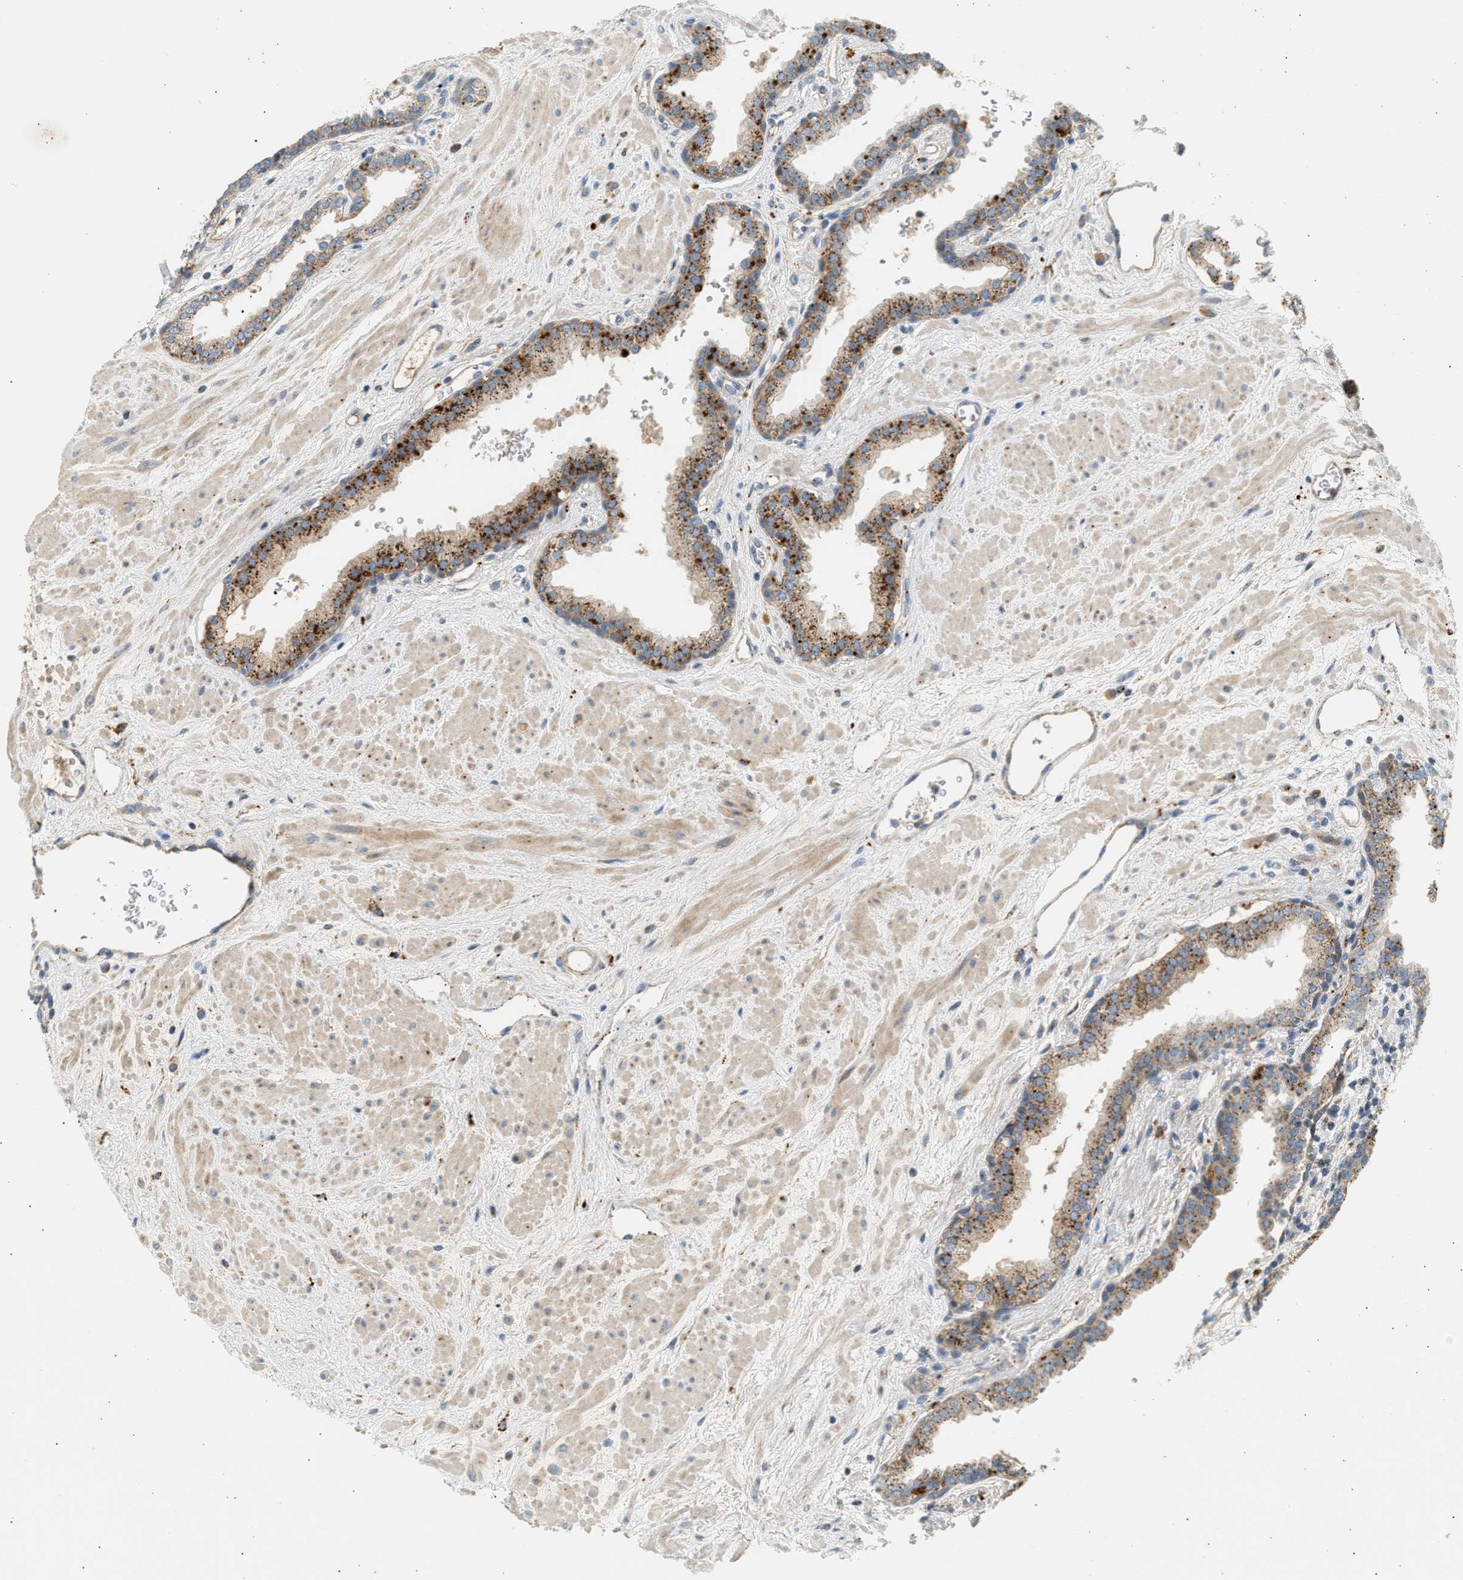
{"staining": {"intensity": "moderate", "quantity": ">75%", "location": "cytoplasmic/membranous"}, "tissue": "prostate", "cell_type": "Glandular cells", "image_type": "normal", "snomed": [{"axis": "morphology", "description": "Normal tissue, NOS"}, {"axis": "topography", "description": "Prostate"}], "caption": "The histopathology image demonstrates staining of unremarkable prostate, revealing moderate cytoplasmic/membranous protein positivity (brown color) within glandular cells.", "gene": "ENTHD1", "patient": {"sex": "male", "age": 51}}